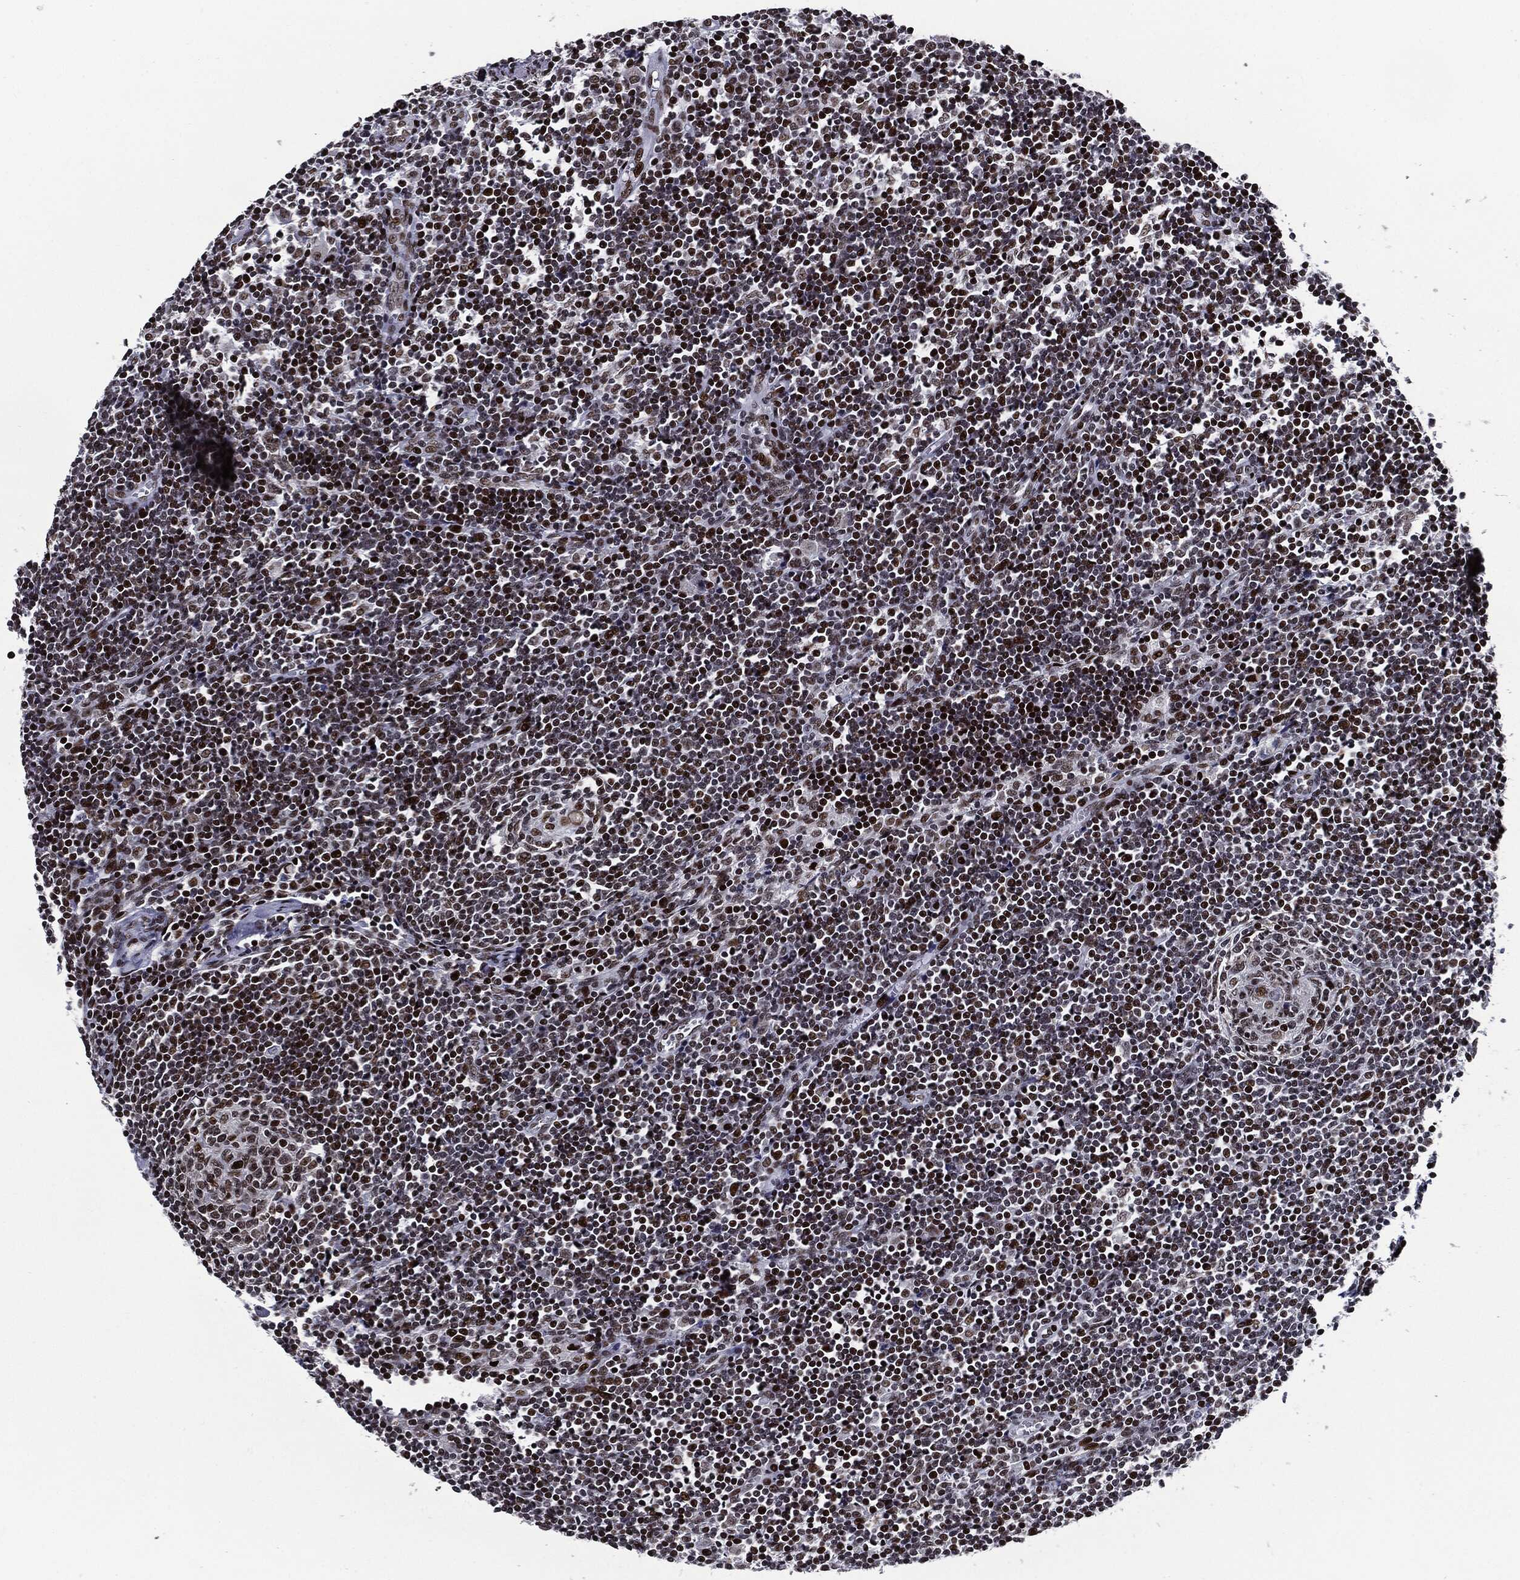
{"staining": {"intensity": "negative", "quantity": "none", "location": "none"}, "tissue": "lymph node", "cell_type": "Germinal center cells", "image_type": "normal", "snomed": [{"axis": "morphology", "description": "Normal tissue, NOS"}, {"axis": "morphology", "description": "Adenocarcinoma, NOS"}, {"axis": "topography", "description": "Lymph node"}, {"axis": "topography", "description": "Pancreas"}], "caption": "Germinal center cells are negative for brown protein staining in normal lymph node. The staining is performed using DAB brown chromogen with nuclei counter-stained in using hematoxylin.", "gene": "ZFP91", "patient": {"sex": "female", "age": 58}}